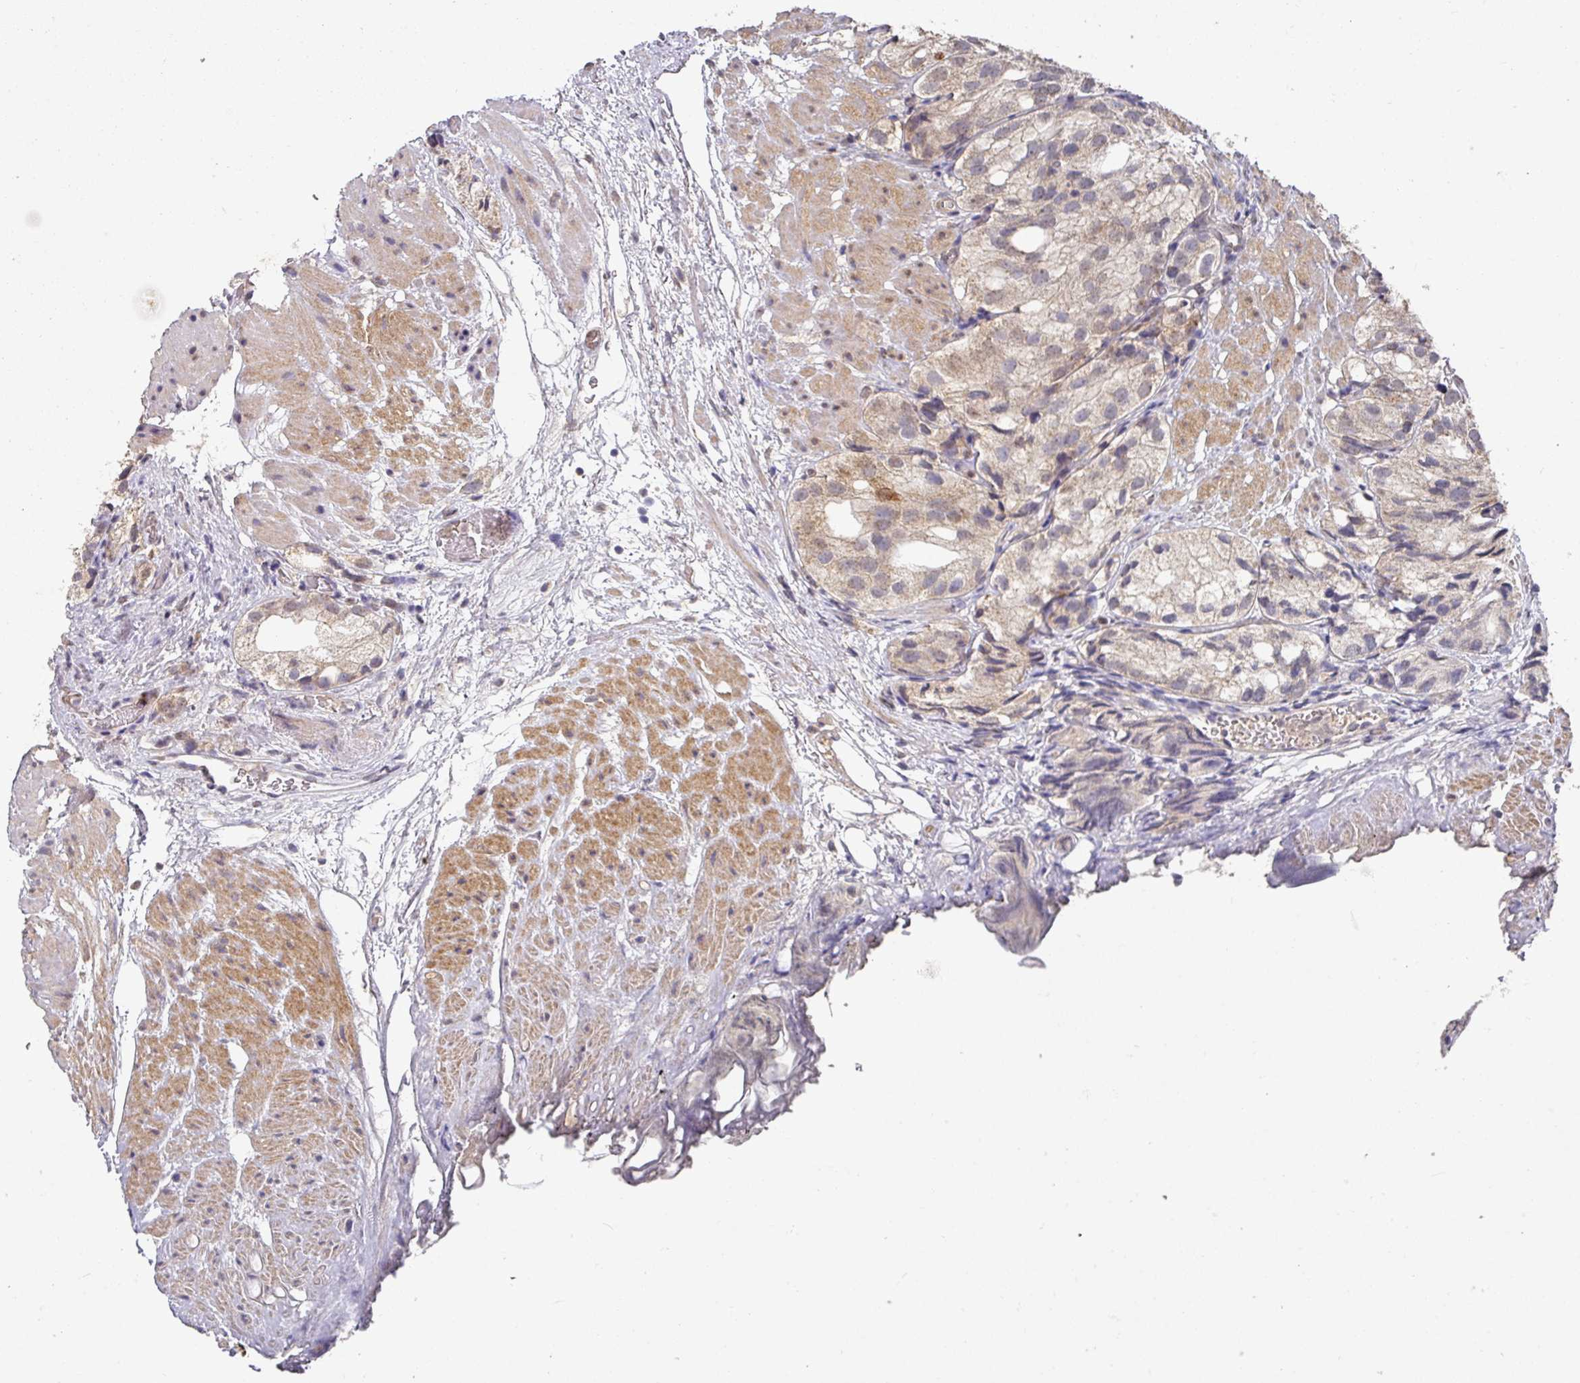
{"staining": {"intensity": "weak", "quantity": "25%-75%", "location": "cytoplasmic/membranous"}, "tissue": "prostate cancer", "cell_type": "Tumor cells", "image_type": "cancer", "snomed": [{"axis": "morphology", "description": "Adenocarcinoma, High grade"}, {"axis": "topography", "description": "Prostate"}], "caption": "Prostate high-grade adenocarcinoma tissue shows weak cytoplasmic/membranous staining in approximately 25%-75% of tumor cells", "gene": "EXTL3", "patient": {"sex": "male", "age": 82}}